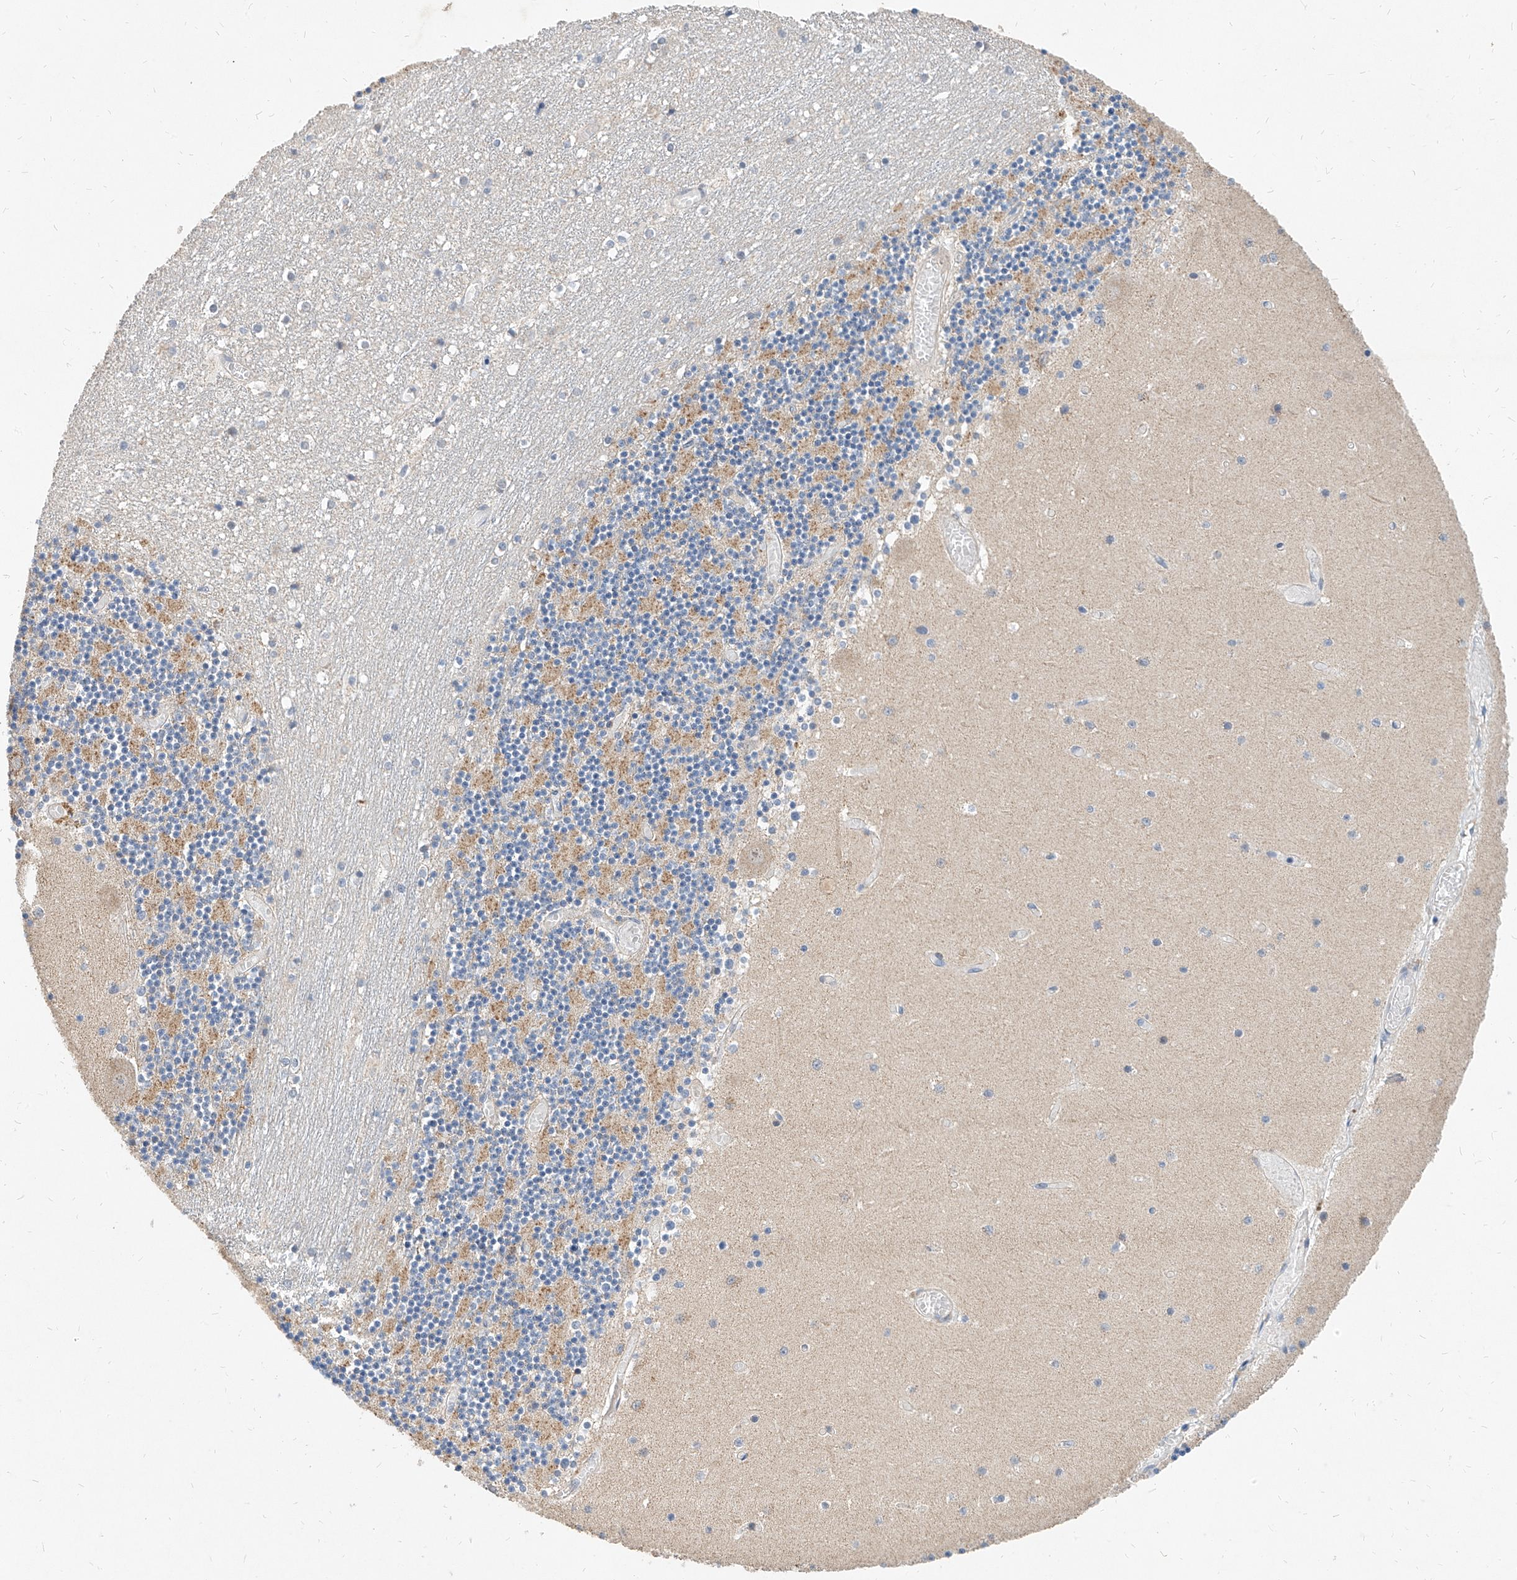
{"staining": {"intensity": "moderate", "quantity": "25%-75%", "location": "cytoplasmic/membranous"}, "tissue": "cerebellum", "cell_type": "Cells in granular layer", "image_type": "normal", "snomed": [{"axis": "morphology", "description": "Normal tissue, NOS"}, {"axis": "topography", "description": "Cerebellum"}], "caption": "A brown stain labels moderate cytoplasmic/membranous expression of a protein in cells in granular layer of benign human cerebellum. Using DAB (3,3'-diaminobenzidine) (brown) and hematoxylin (blue) stains, captured at high magnification using brightfield microscopy.", "gene": "MFSD4B", "patient": {"sex": "female", "age": 28}}